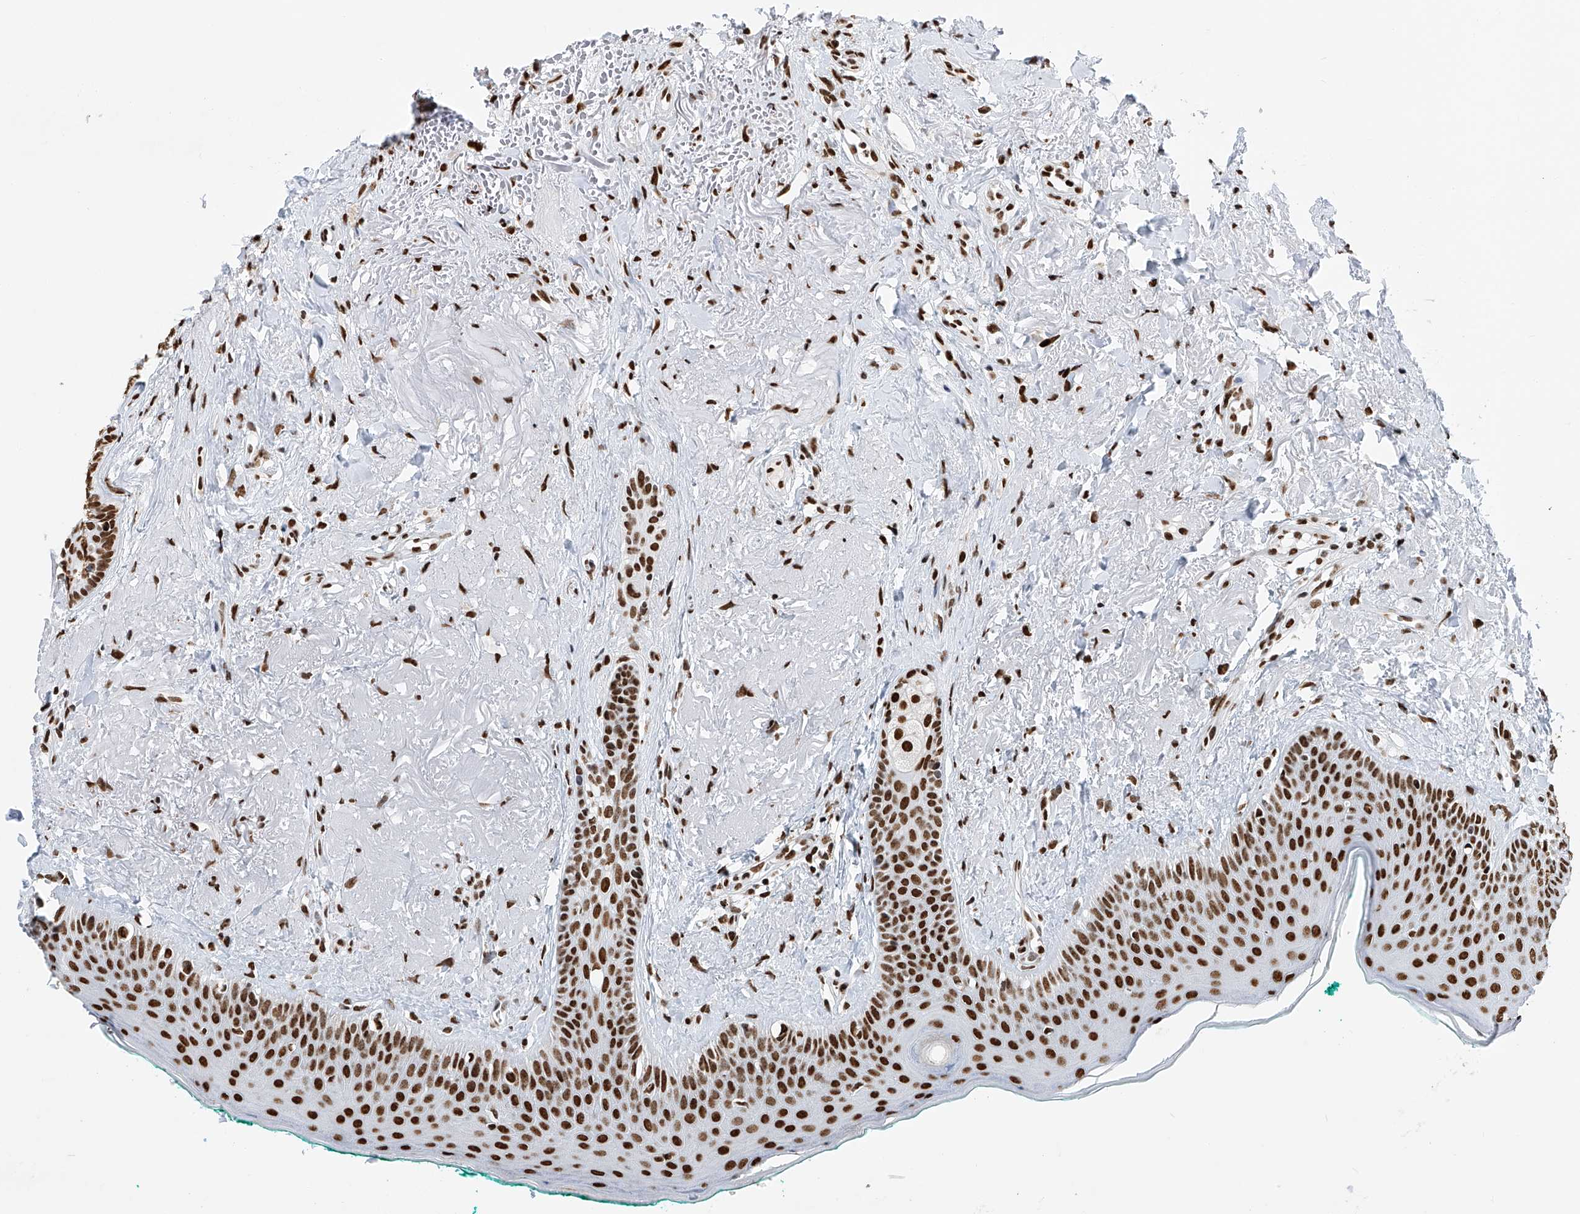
{"staining": {"intensity": "strong", "quantity": ">75%", "location": "nuclear"}, "tissue": "oral mucosa", "cell_type": "Squamous epithelial cells", "image_type": "normal", "snomed": [{"axis": "morphology", "description": "Normal tissue, NOS"}, {"axis": "topography", "description": "Oral tissue"}], "caption": "High-magnification brightfield microscopy of benign oral mucosa stained with DAB (brown) and counterstained with hematoxylin (blue). squamous epithelial cells exhibit strong nuclear staining is identified in about>75% of cells. (DAB (3,3'-diaminobenzidine) = brown stain, brightfield microscopy at high magnification).", "gene": "SRSF6", "patient": {"sex": "female", "age": 70}}